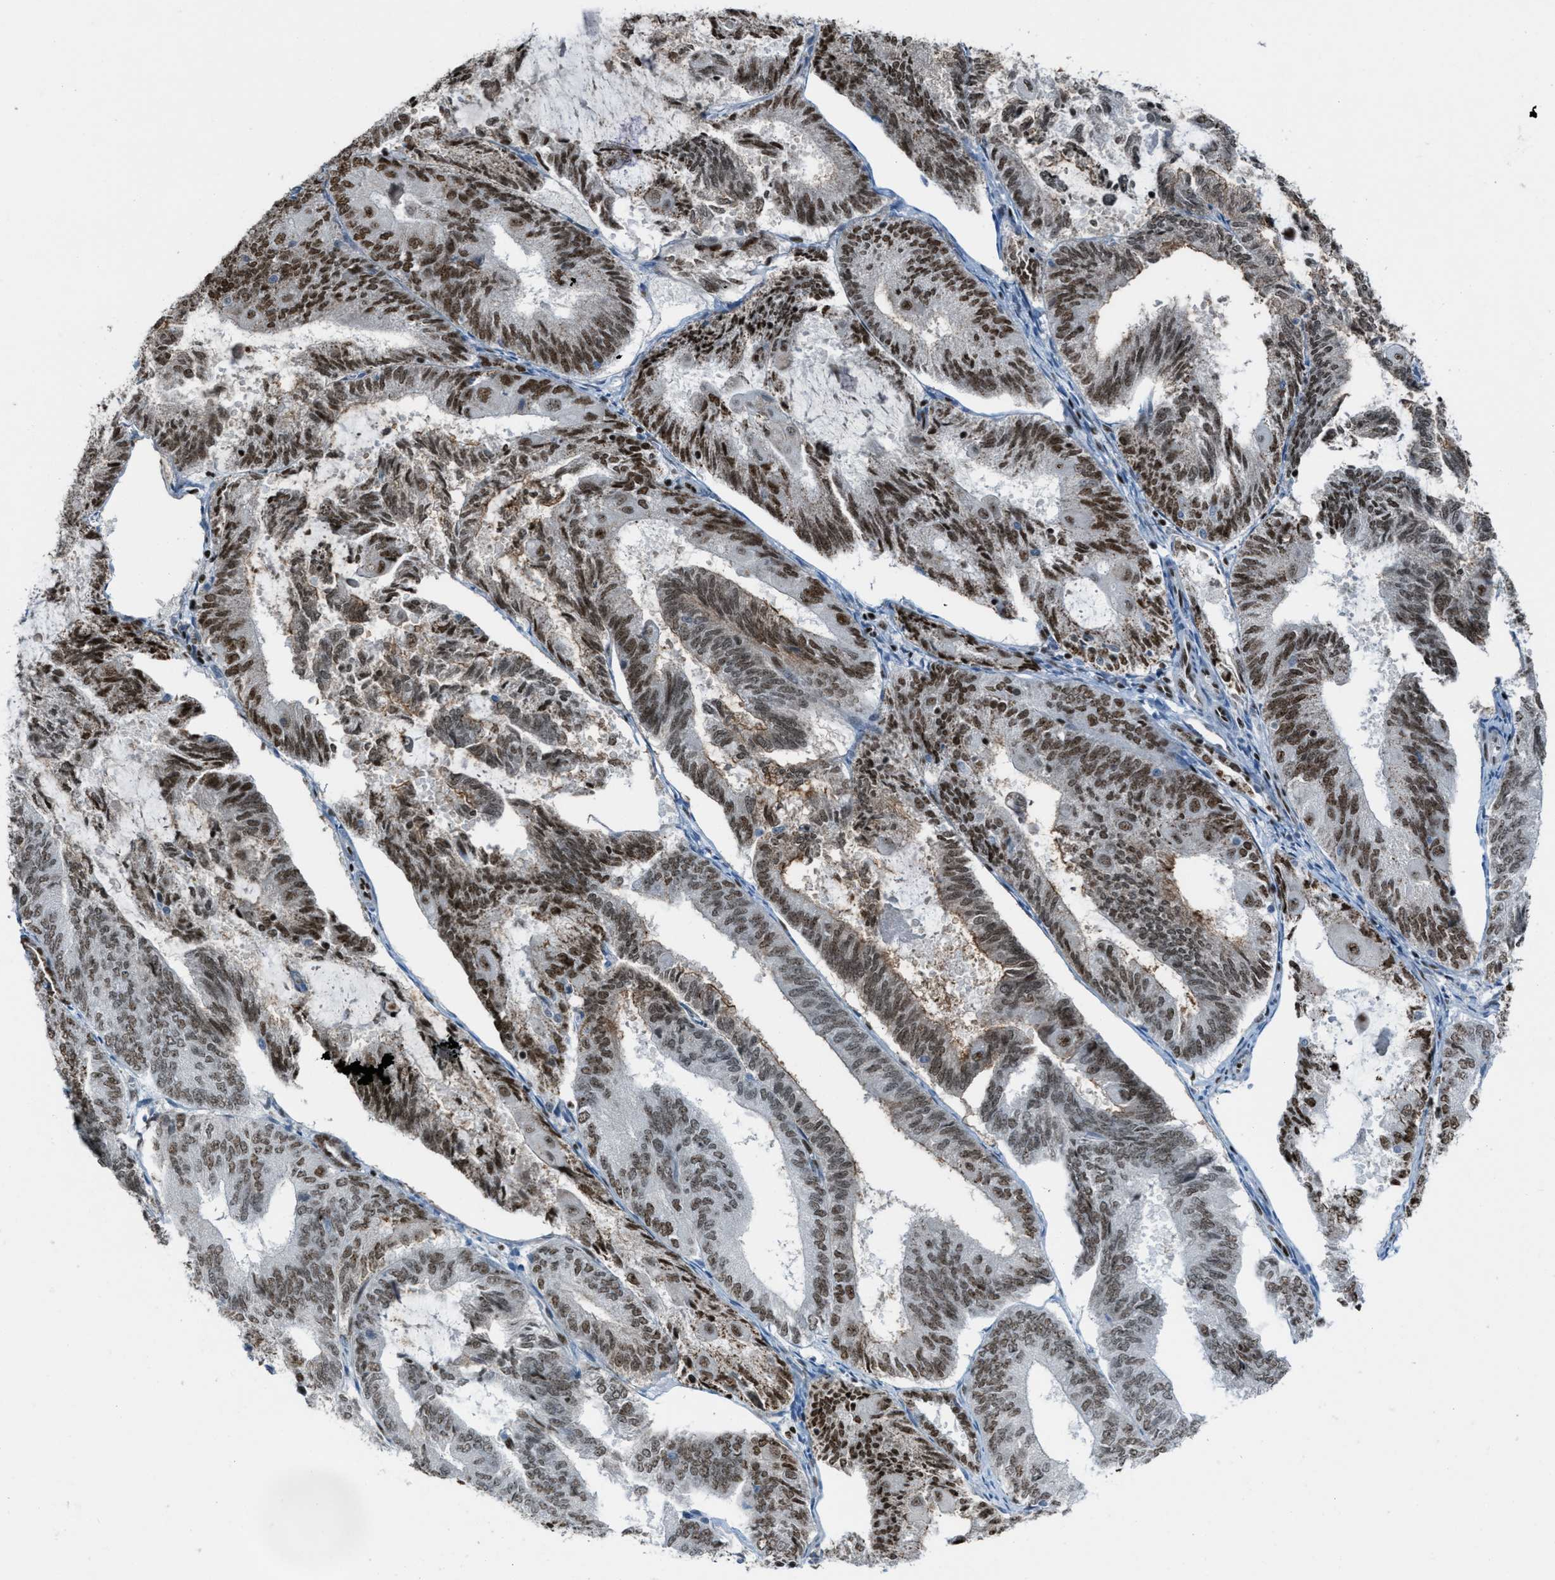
{"staining": {"intensity": "strong", "quantity": ">75%", "location": "nuclear"}, "tissue": "endometrial cancer", "cell_type": "Tumor cells", "image_type": "cancer", "snomed": [{"axis": "morphology", "description": "Adenocarcinoma, NOS"}, {"axis": "topography", "description": "Endometrium"}], "caption": "Immunohistochemical staining of human endometrial cancer (adenocarcinoma) displays high levels of strong nuclear staining in about >75% of tumor cells.", "gene": "SLFN5", "patient": {"sex": "female", "age": 81}}